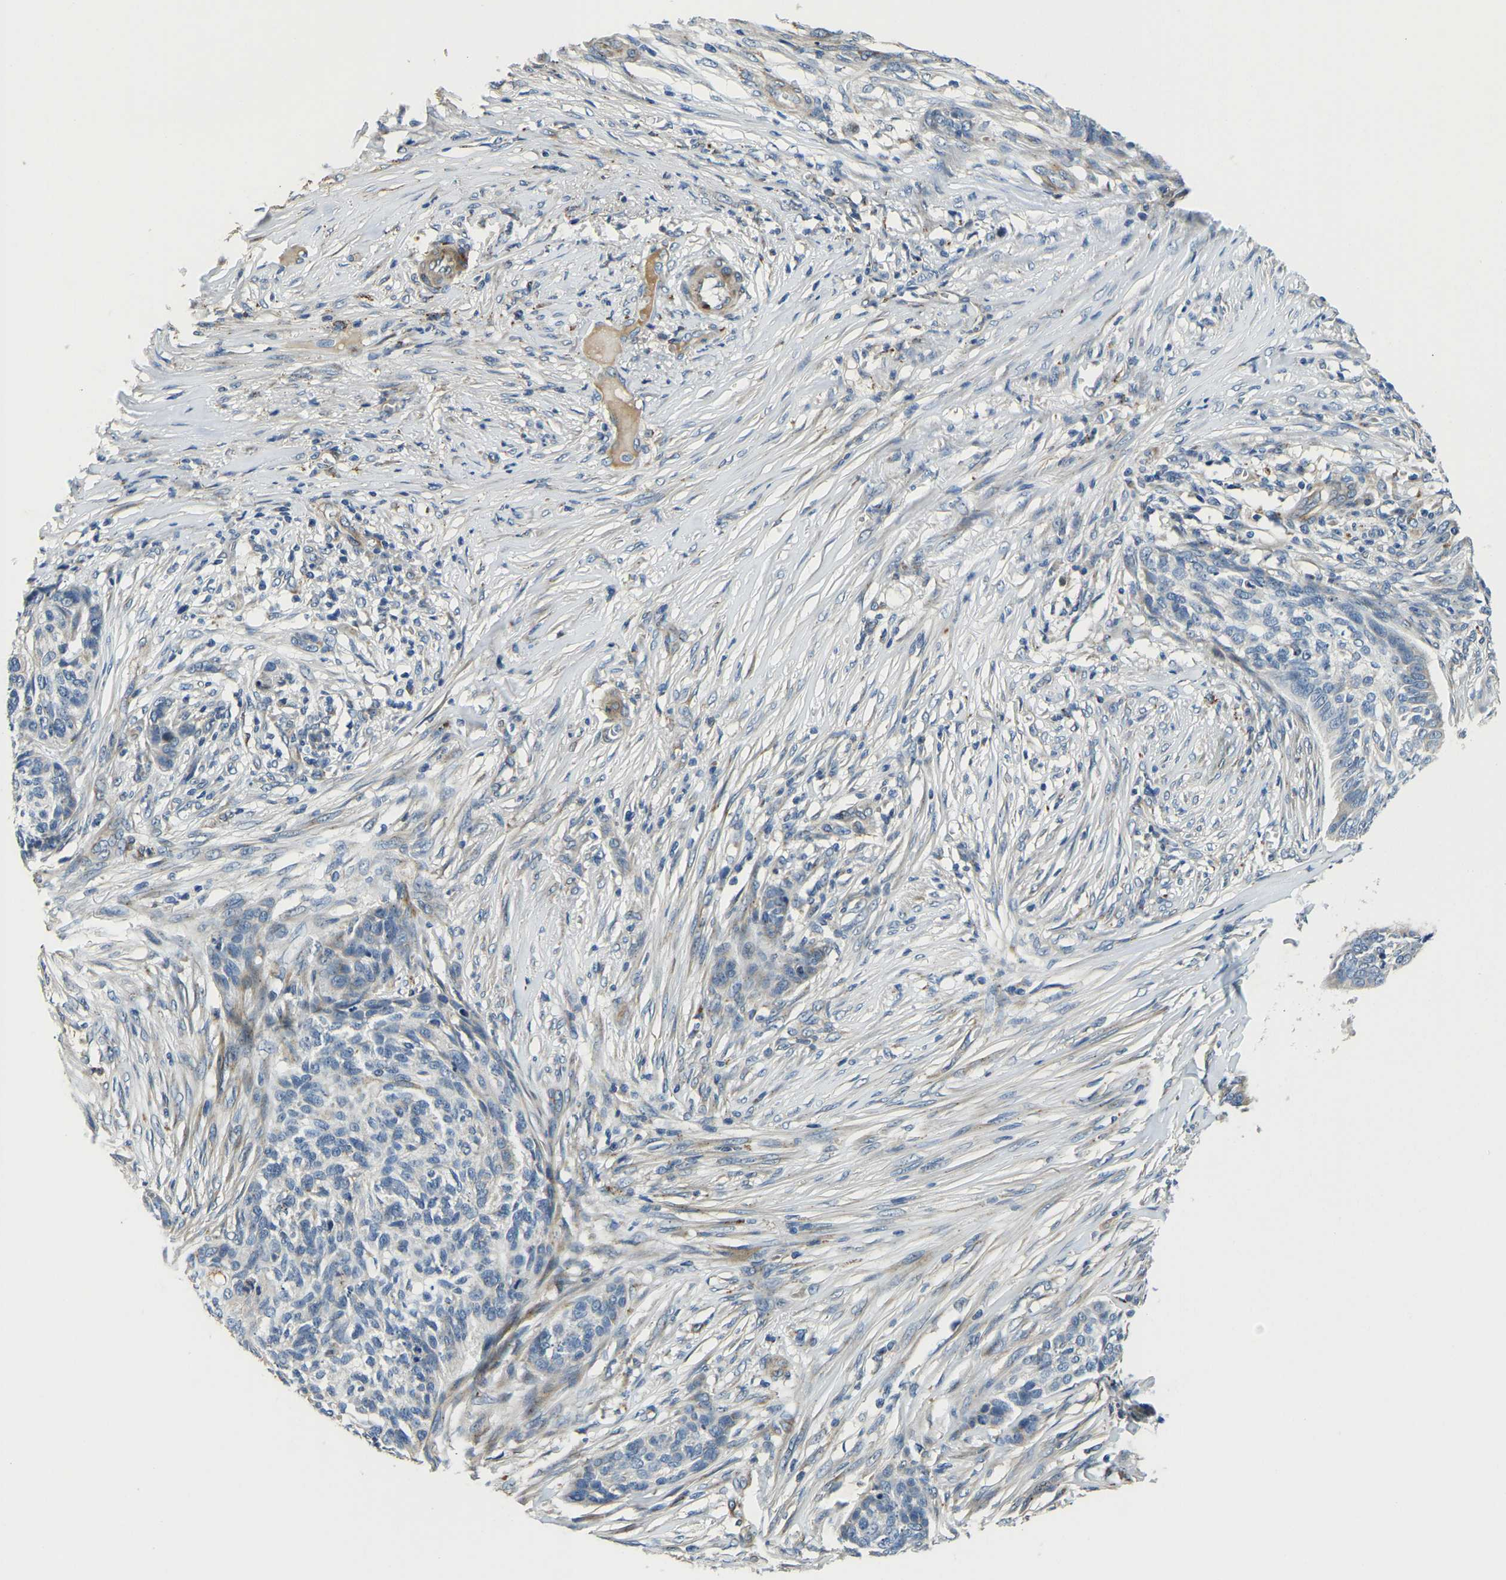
{"staining": {"intensity": "negative", "quantity": "none", "location": "none"}, "tissue": "skin cancer", "cell_type": "Tumor cells", "image_type": "cancer", "snomed": [{"axis": "morphology", "description": "Basal cell carcinoma"}, {"axis": "topography", "description": "Skin"}], "caption": "Immunohistochemistry (IHC) of skin cancer (basal cell carcinoma) exhibits no positivity in tumor cells.", "gene": "RNF39", "patient": {"sex": "male", "age": 85}}